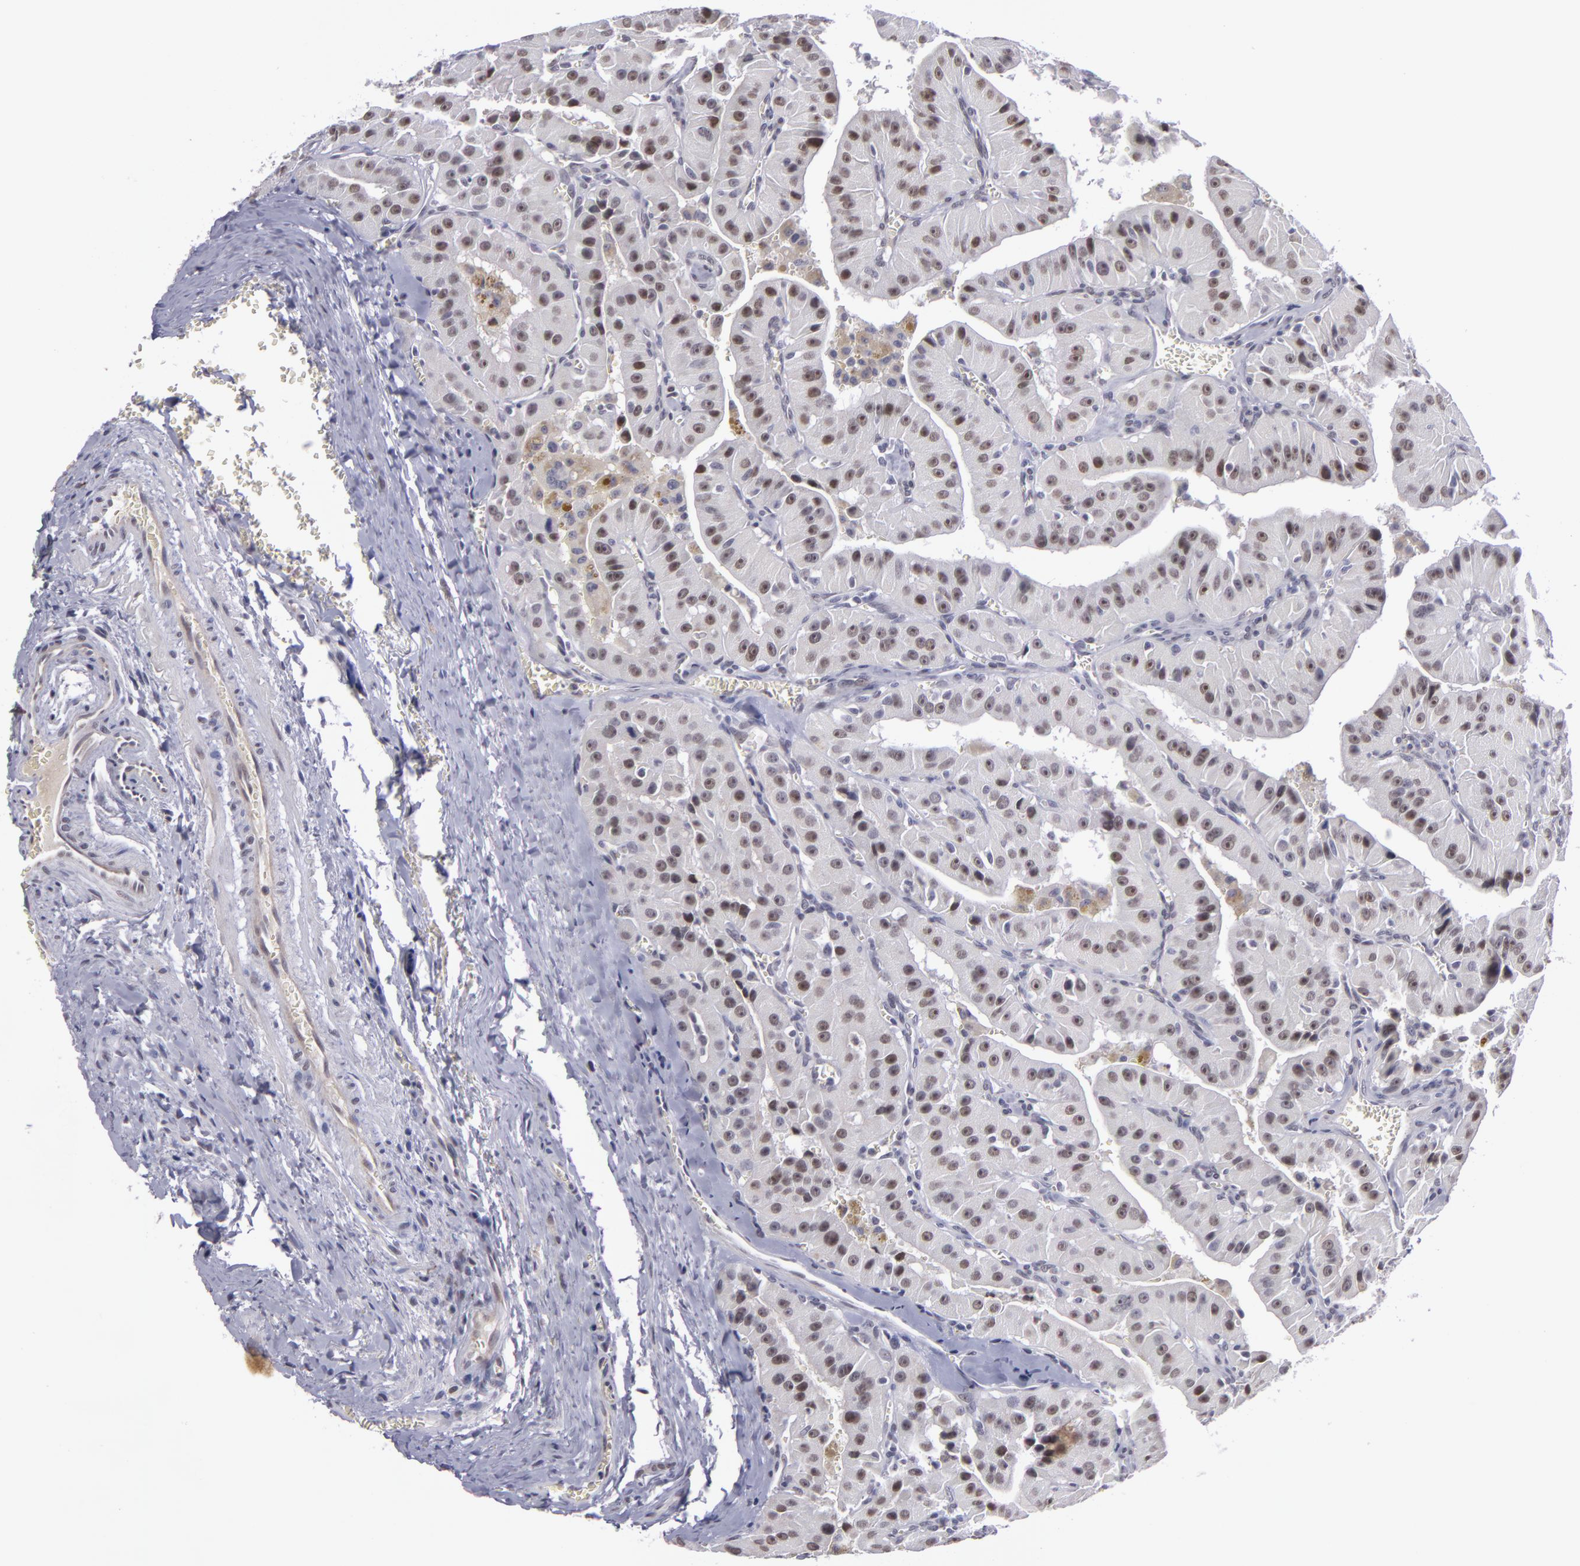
{"staining": {"intensity": "weak", "quantity": "25%-75%", "location": "nuclear"}, "tissue": "thyroid cancer", "cell_type": "Tumor cells", "image_type": "cancer", "snomed": [{"axis": "morphology", "description": "Carcinoma, NOS"}, {"axis": "topography", "description": "Thyroid gland"}], "caption": "Immunohistochemical staining of human thyroid cancer (carcinoma) reveals weak nuclear protein staining in approximately 25%-75% of tumor cells. Using DAB (brown) and hematoxylin (blue) stains, captured at high magnification using brightfield microscopy.", "gene": "RRP7A", "patient": {"sex": "male", "age": 76}}